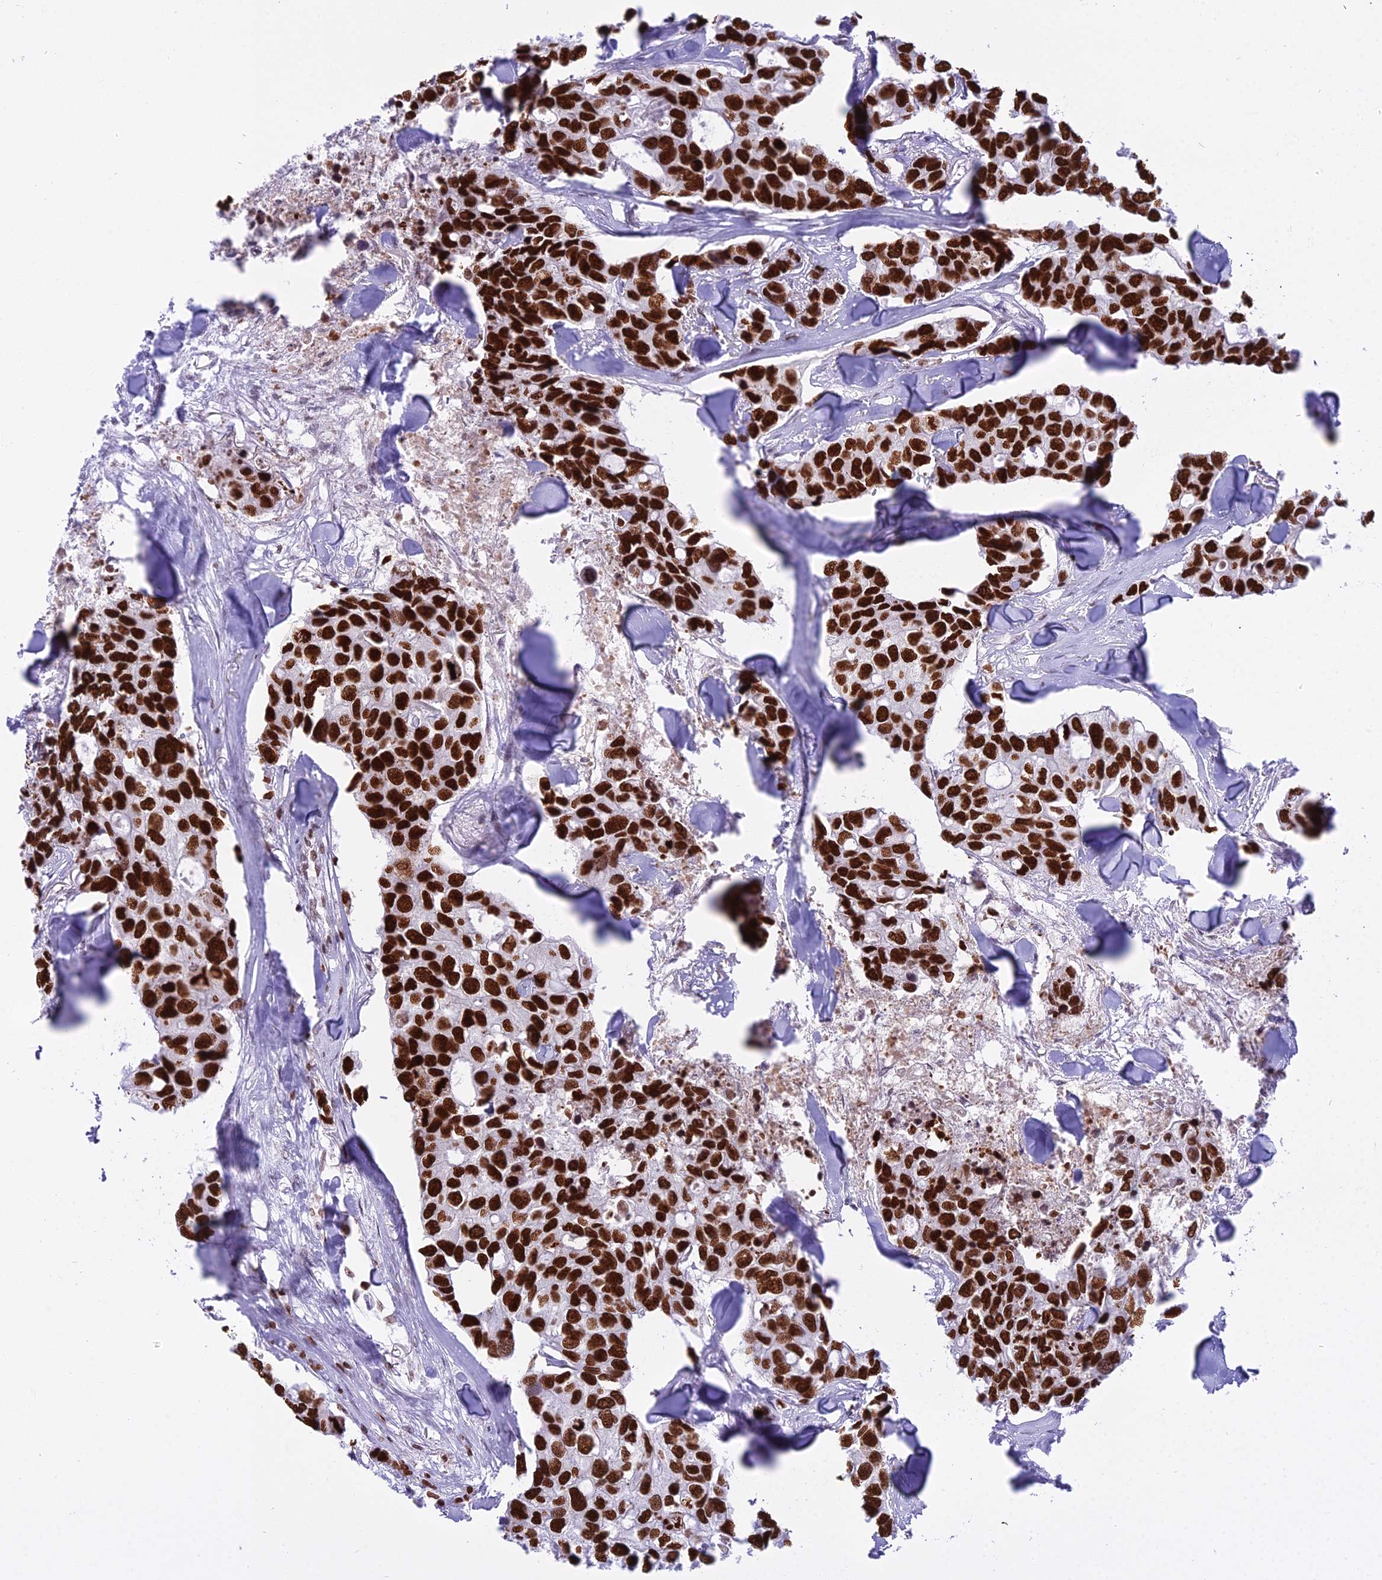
{"staining": {"intensity": "strong", "quantity": ">75%", "location": "nuclear"}, "tissue": "breast cancer", "cell_type": "Tumor cells", "image_type": "cancer", "snomed": [{"axis": "morphology", "description": "Duct carcinoma"}, {"axis": "topography", "description": "Breast"}], "caption": "Tumor cells demonstrate high levels of strong nuclear expression in about >75% of cells in human breast infiltrating ductal carcinoma. (DAB = brown stain, brightfield microscopy at high magnification).", "gene": "PARP1", "patient": {"sex": "female", "age": 83}}